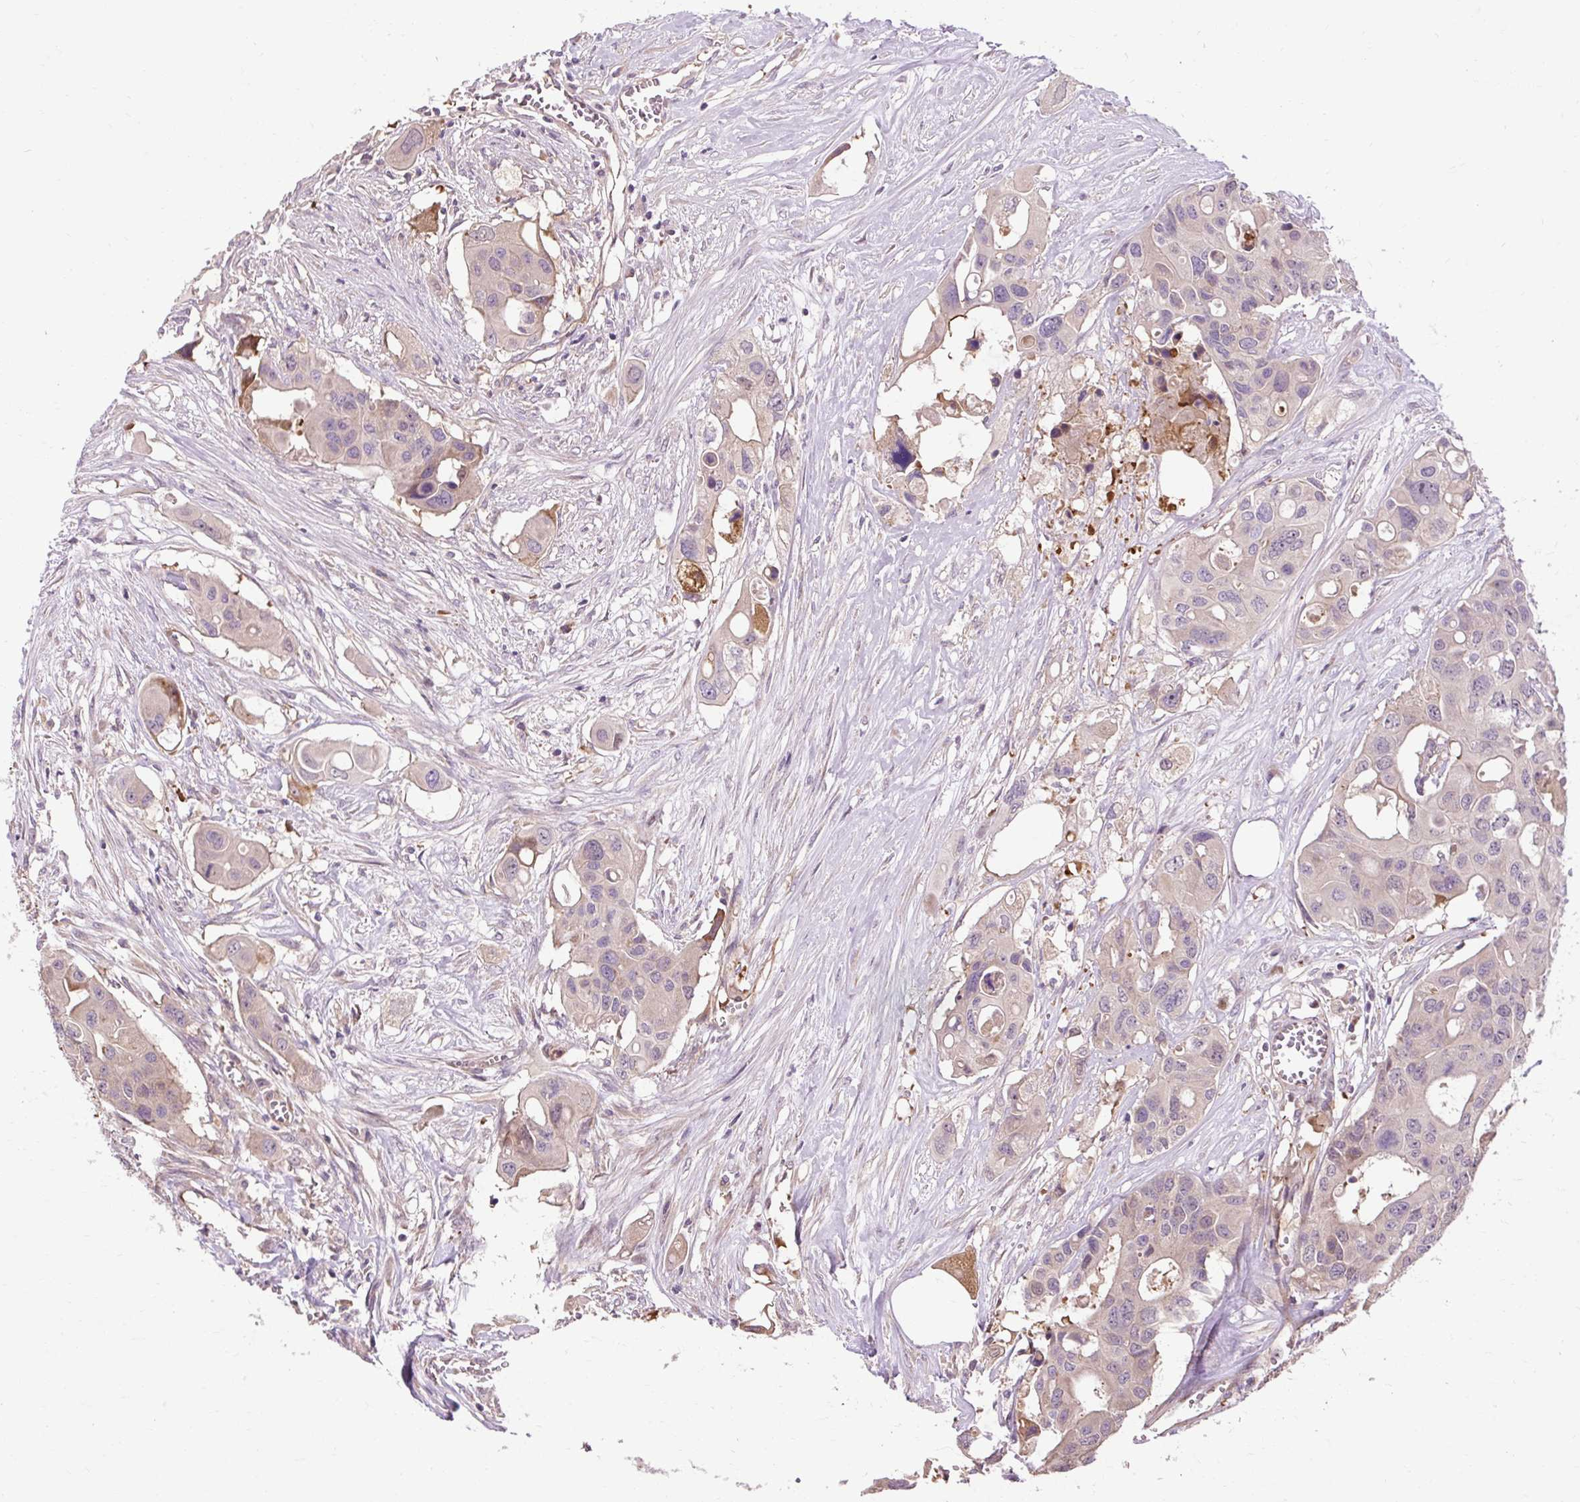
{"staining": {"intensity": "weak", "quantity": "<25%", "location": "cytoplasmic/membranous"}, "tissue": "colorectal cancer", "cell_type": "Tumor cells", "image_type": "cancer", "snomed": [{"axis": "morphology", "description": "Adenocarcinoma, NOS"}, {"axis": "topography", "description": "Colon"}], "caption": "Tumor cells show no significant protein expression in adenocarcinoma (colorectal). (Brightfield microscopy of DAB (3,3'-diaminobenzidine) IHC at high magnification).", "gene": "FLRT1", "patient": {"sex": "male", "age": 77}}